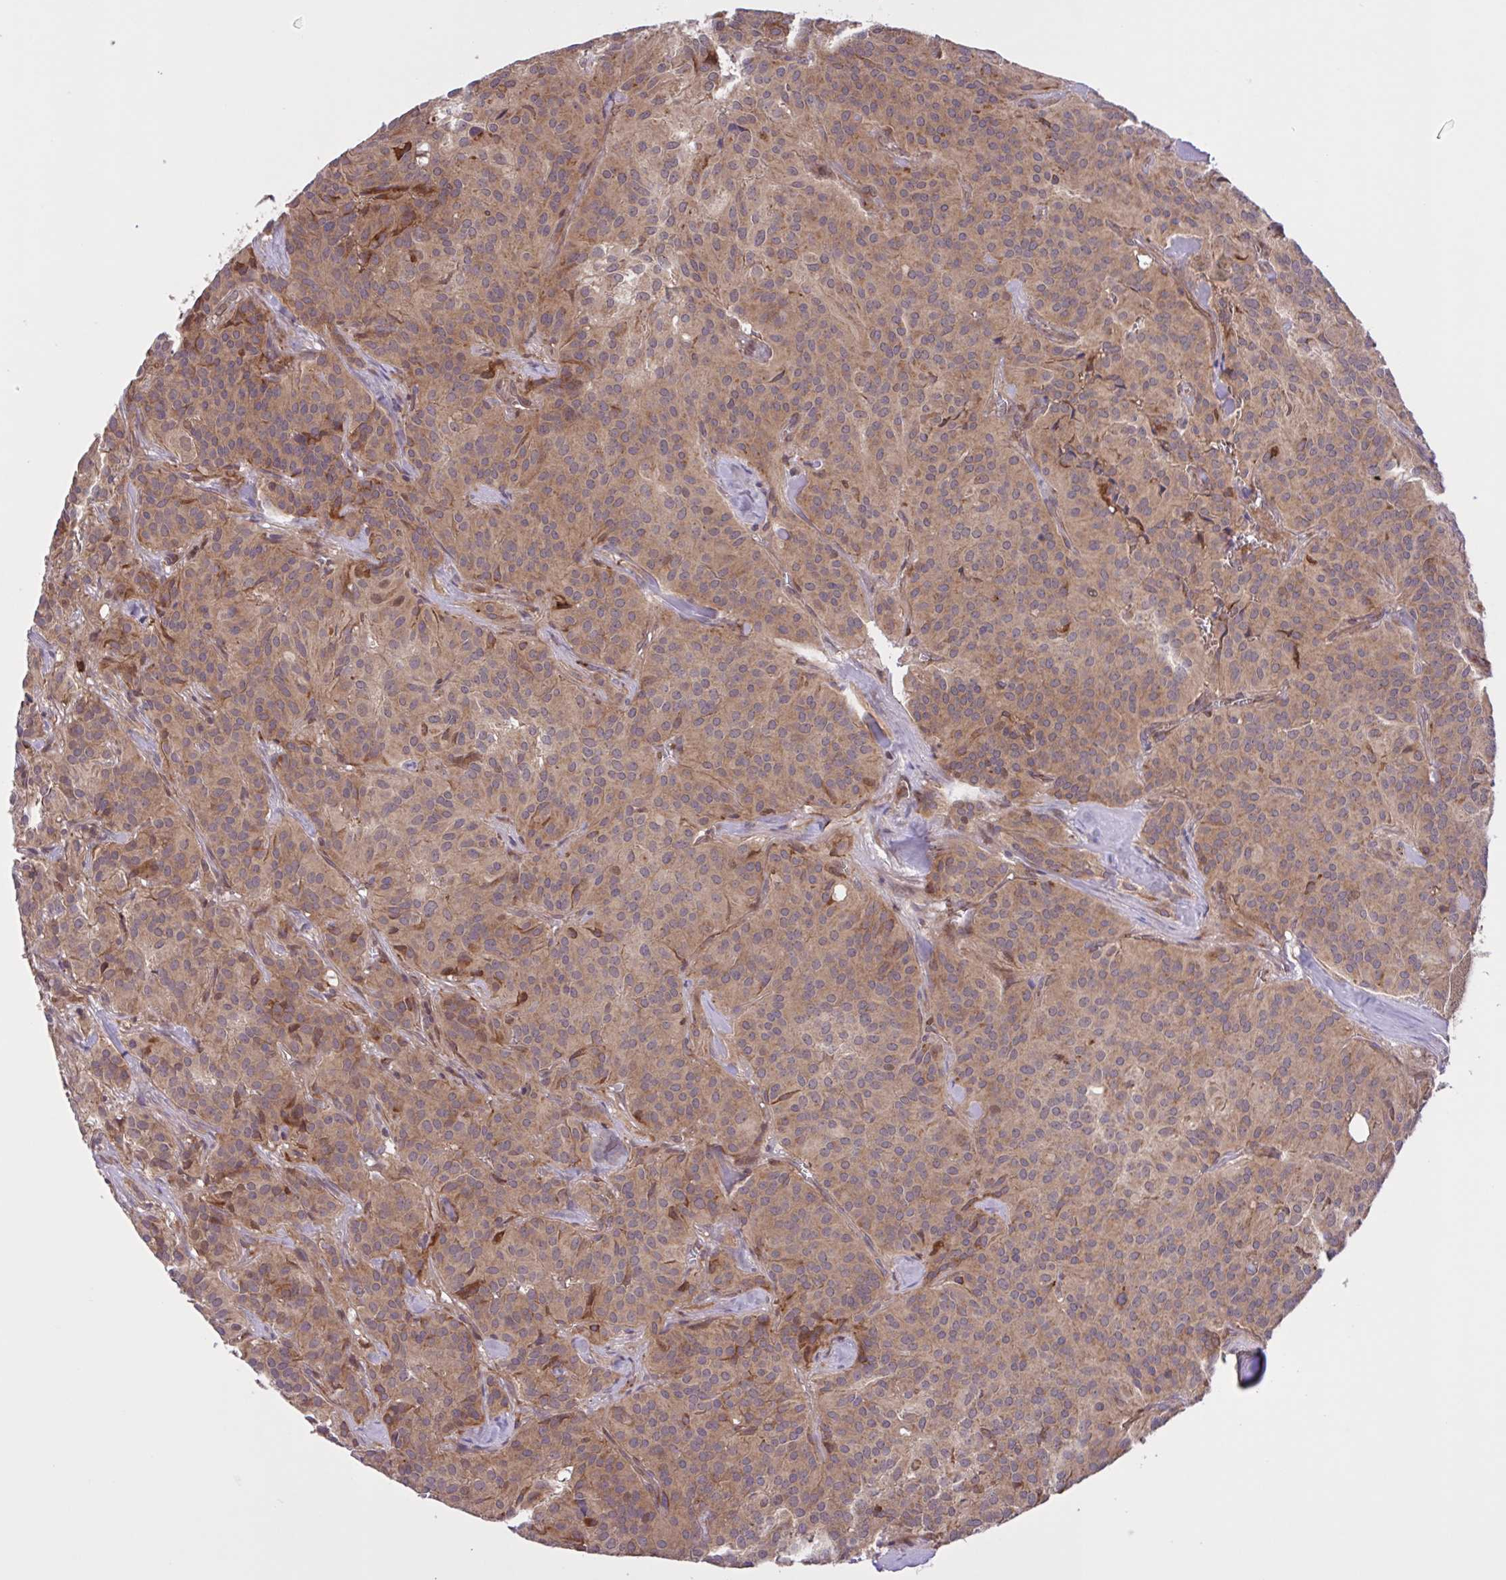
{"staining": {"intensity": "moderate", "quantity": ">75%", "location": "cytoplasmic/membranous"}, "tissue": "glioma", "cell_type": "Tumor cells", "image_type": "cancer", "snomed": [{"axis": "morphology", "description": "Glioma, malignant, Low grade"}, {"axis": "topography", "description": "Brain"}], "caption": "Malignant low-grade glioma stained for a protein (brown) exhibits moderate cytoplasmic/membranous positive positivity in approximately >75% of tumor cells.", "gene": "INTS10", "patient": {"sex": "male", "age": 42}}